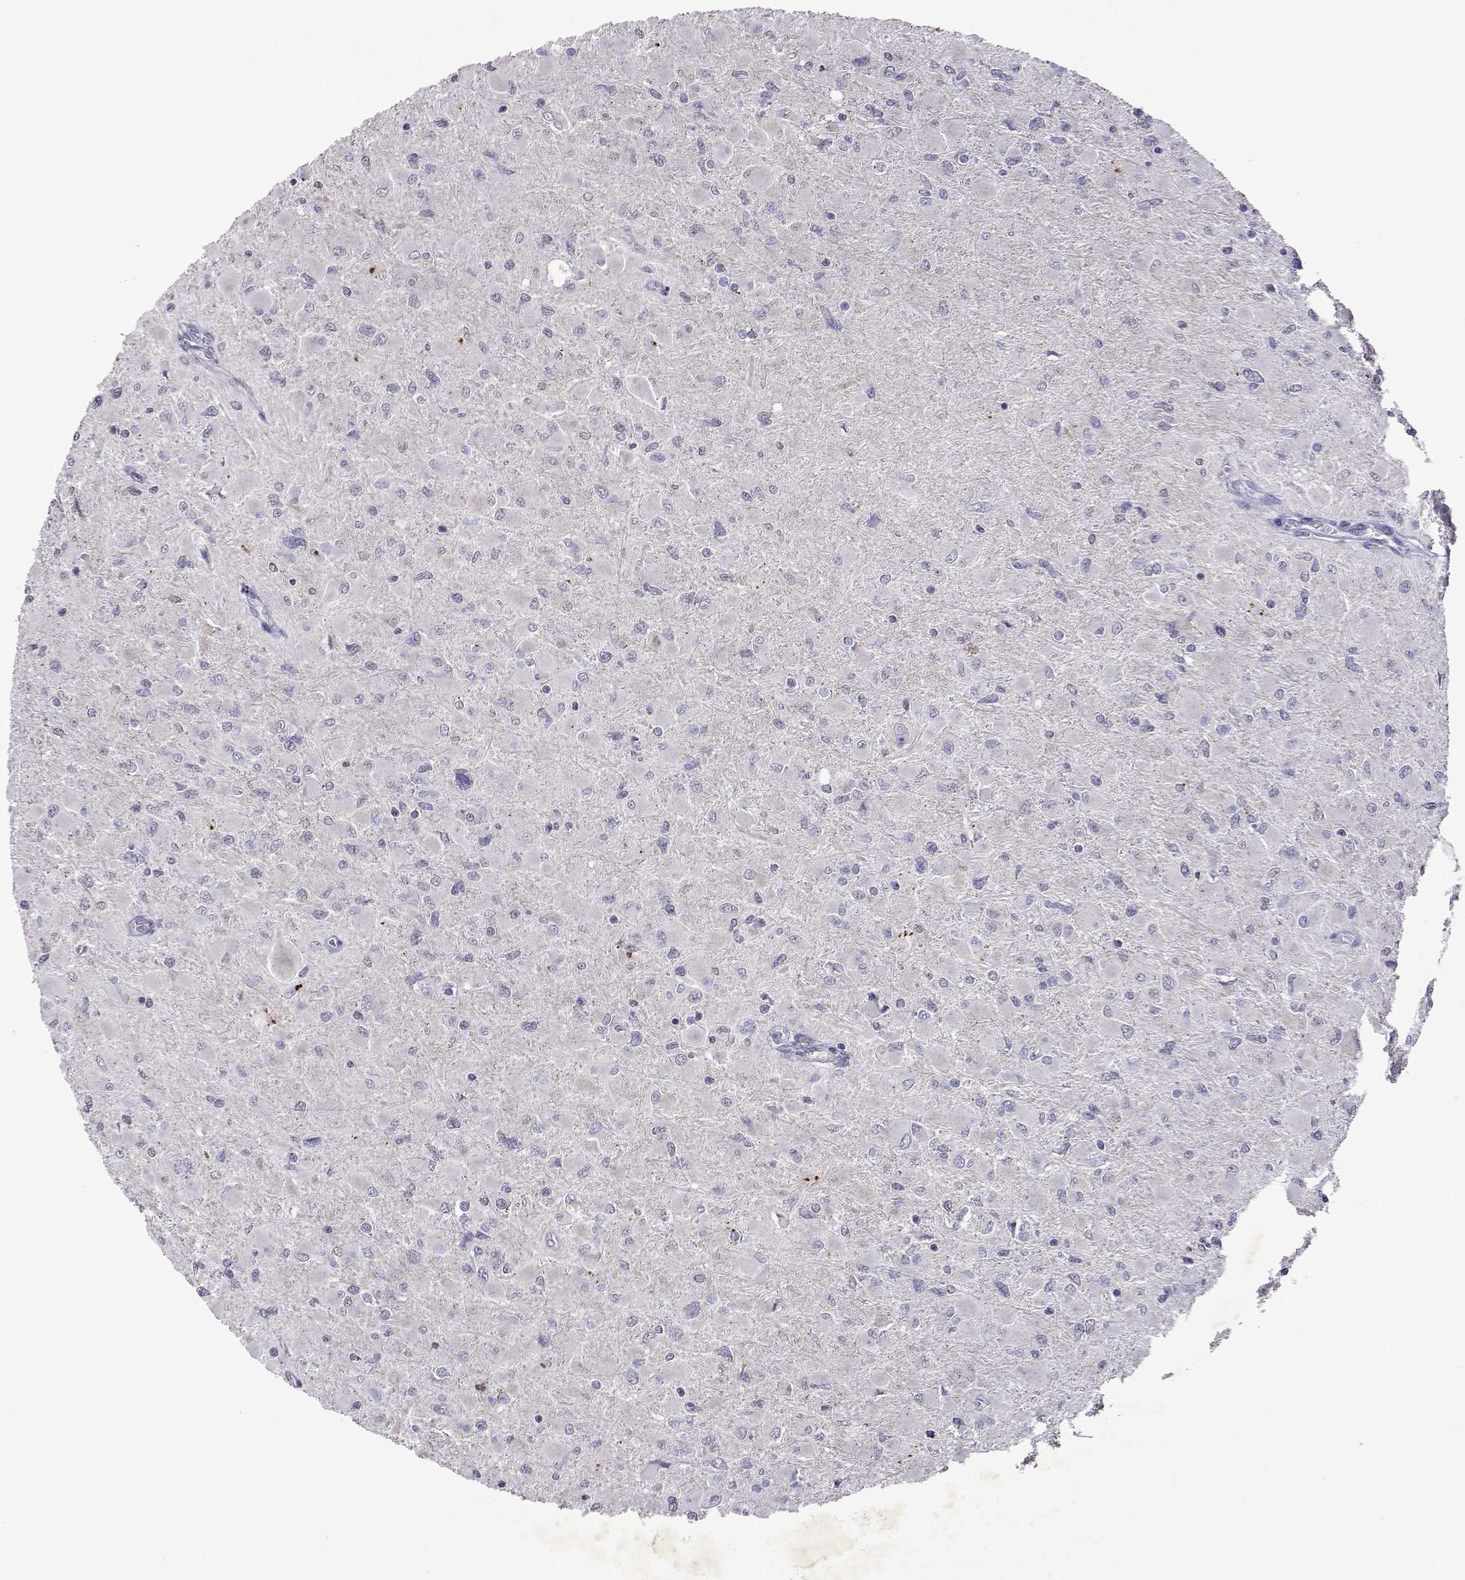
{"staining": {"intensity": "negative", "quantity": "none", "location": "none"}, "tissue": "glioma", "cell_type": "Tumor cells", "image_type": "cancer", "snomed": [{"axis": "morphology", "description": "Glioma, malignant, High grade"}, {"axis": "topography", "description": "Cerebral cortex"}], "caption": "This histopathology image is of malignant glioma (high-grade) stained with IHC to label a protein in brown with the nuclei are counter-stained blue. There is no positivity in tumor cells. (DAB IHC visualized using brightfield microscopy, high magnification).", "gene": "DUSP28", "patient": {"sex": "female", "age": 36}}